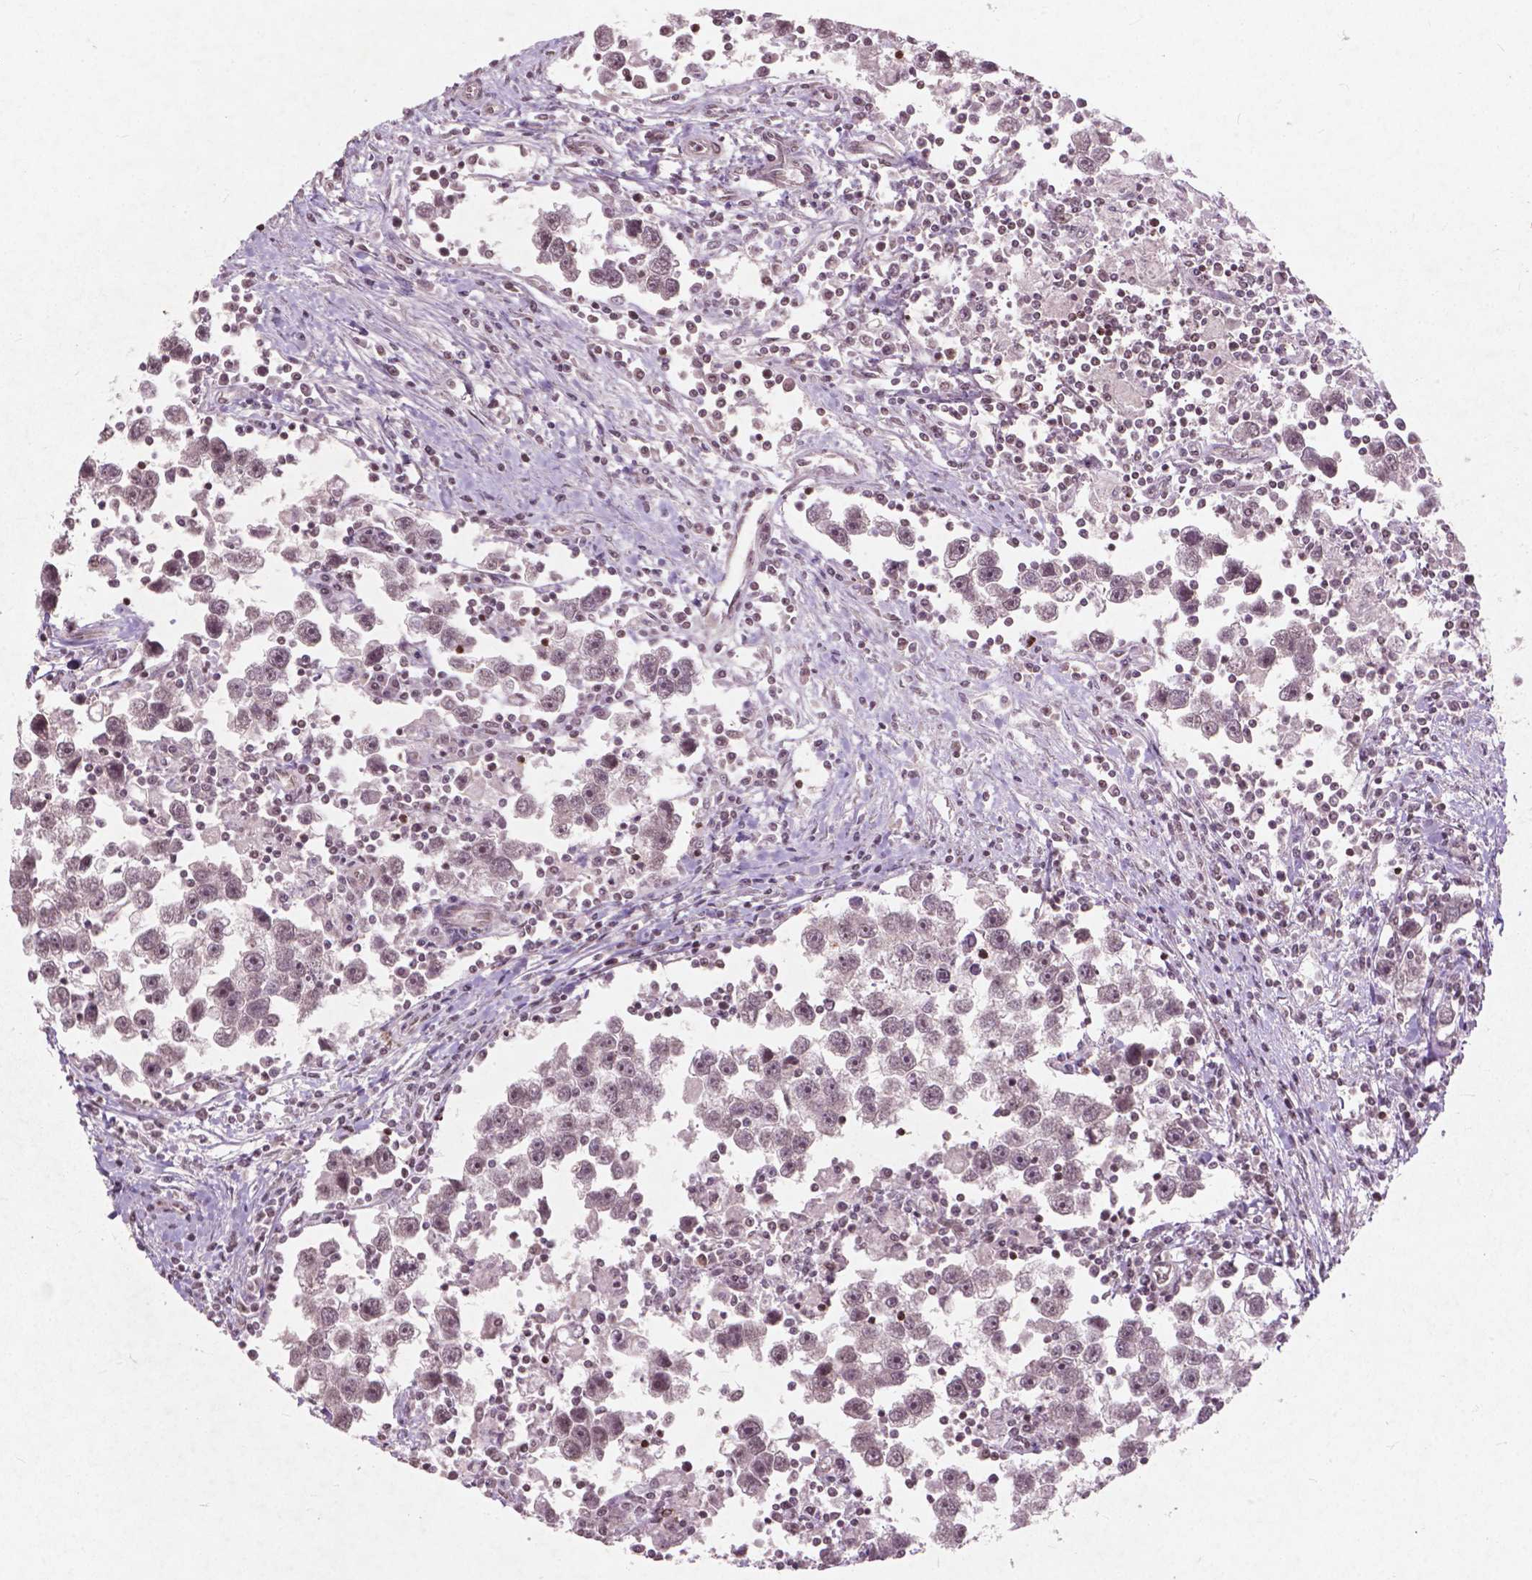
{"staining": {"intensity": "weak", "quantity": "25%-75%", "location": "nuclear"}, "tissue": "testis cancer", "cell_type": "Tumor cells", "image_type": "cancer", "snomed": [{"axis": "morphology", "description": "Seminoma, NOS"}, {"axis": "topography", "description": "Testis"}], "caption": "Approximately 25%-75% of tumor cells in testis seminoma display weak nuclear protein expression as visualized by brown immunohistochemical staining.", "gene": "SMAD2", "patient": {"sex": "male", "age": 30}}